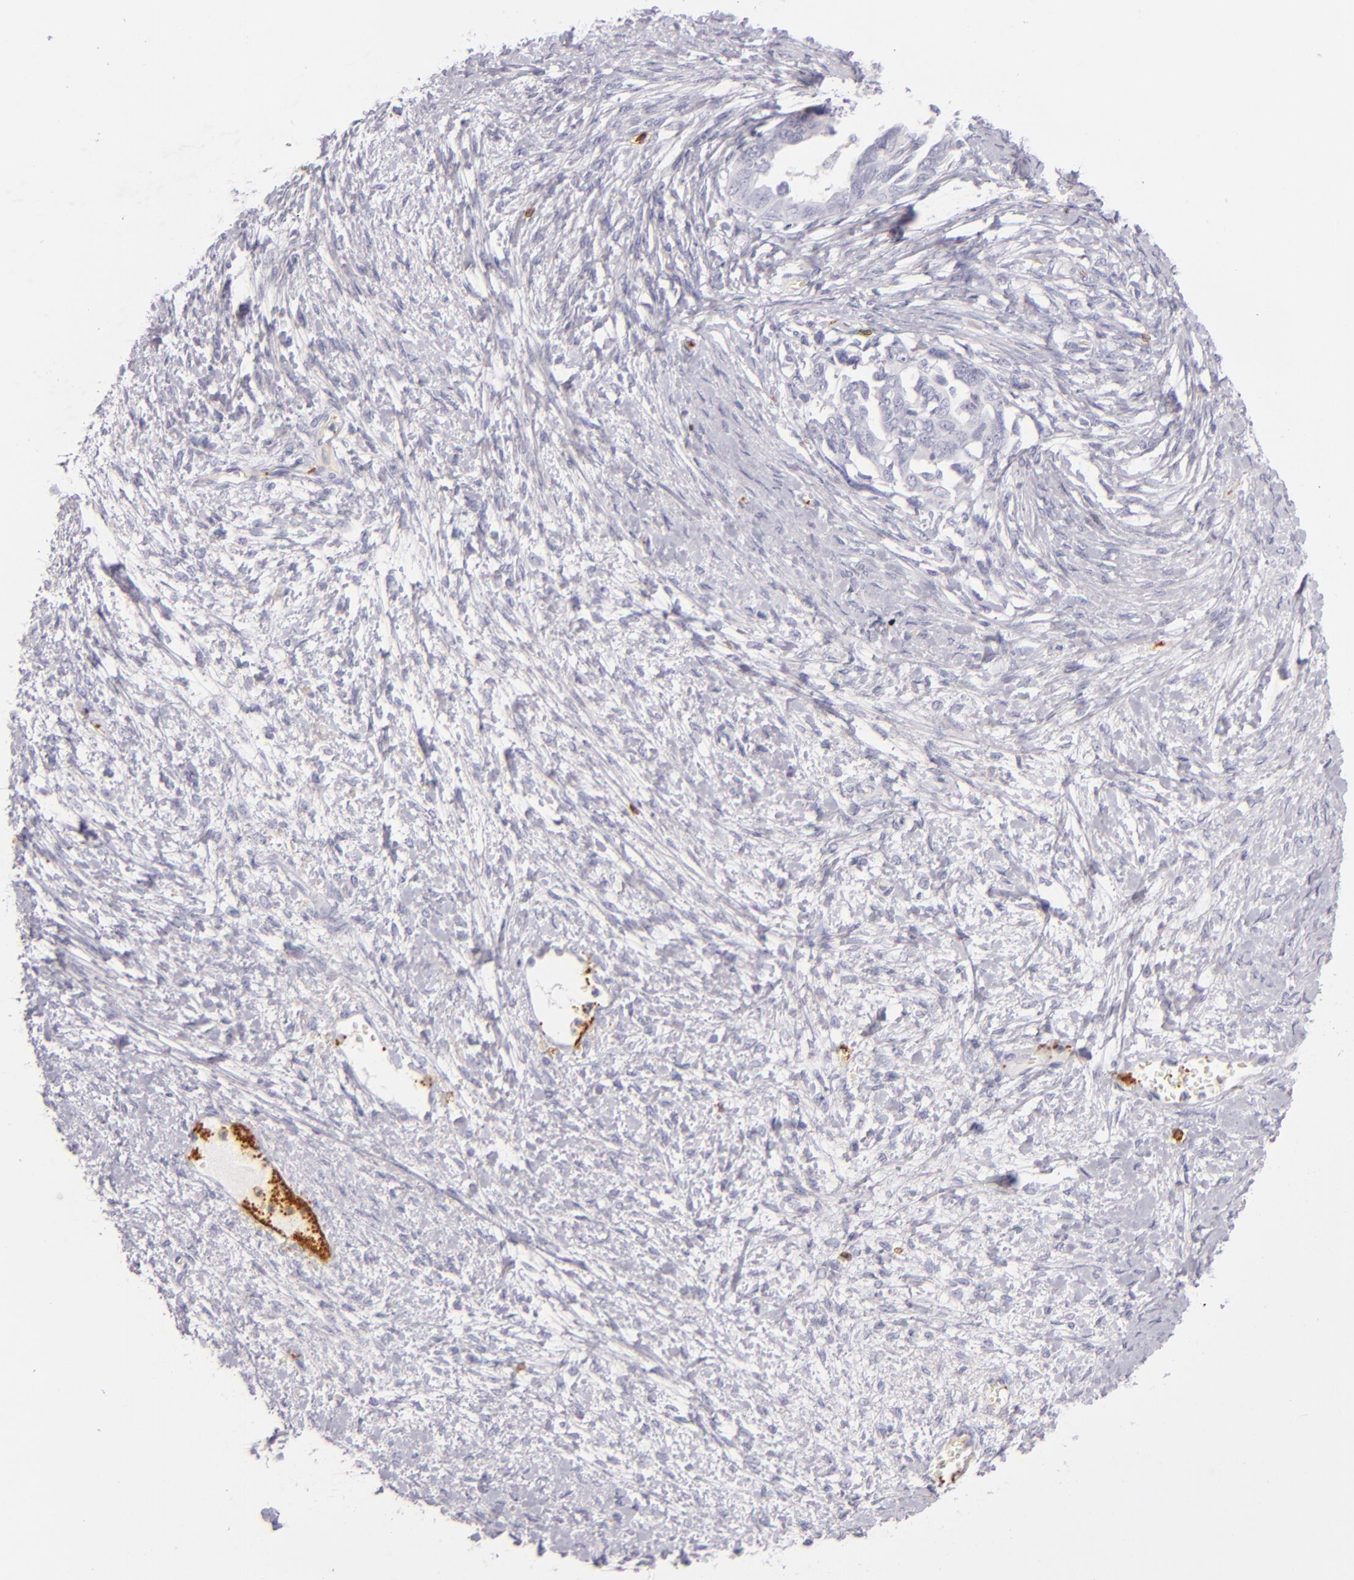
{"staining": {"intensity": "negative", "quantity": "none", "location": "none"}, "tissue": "ovarian cancer", "cell_type": "Tumor cells", "image_type": "cancer", "snomed": [{"axis": "morphology", "description": "Cystadenocarcinoma, serous, NOS"}, {"axis": "topography", "description": "Ovary"}], "caption": "Ovarian serous cystadenocarcinoma stained for a protein using immunohistochemistry (IHC) exhibits no staining tumor cells.", "gene": "LAT", "patient": {"sex": "female", "age": 69}}